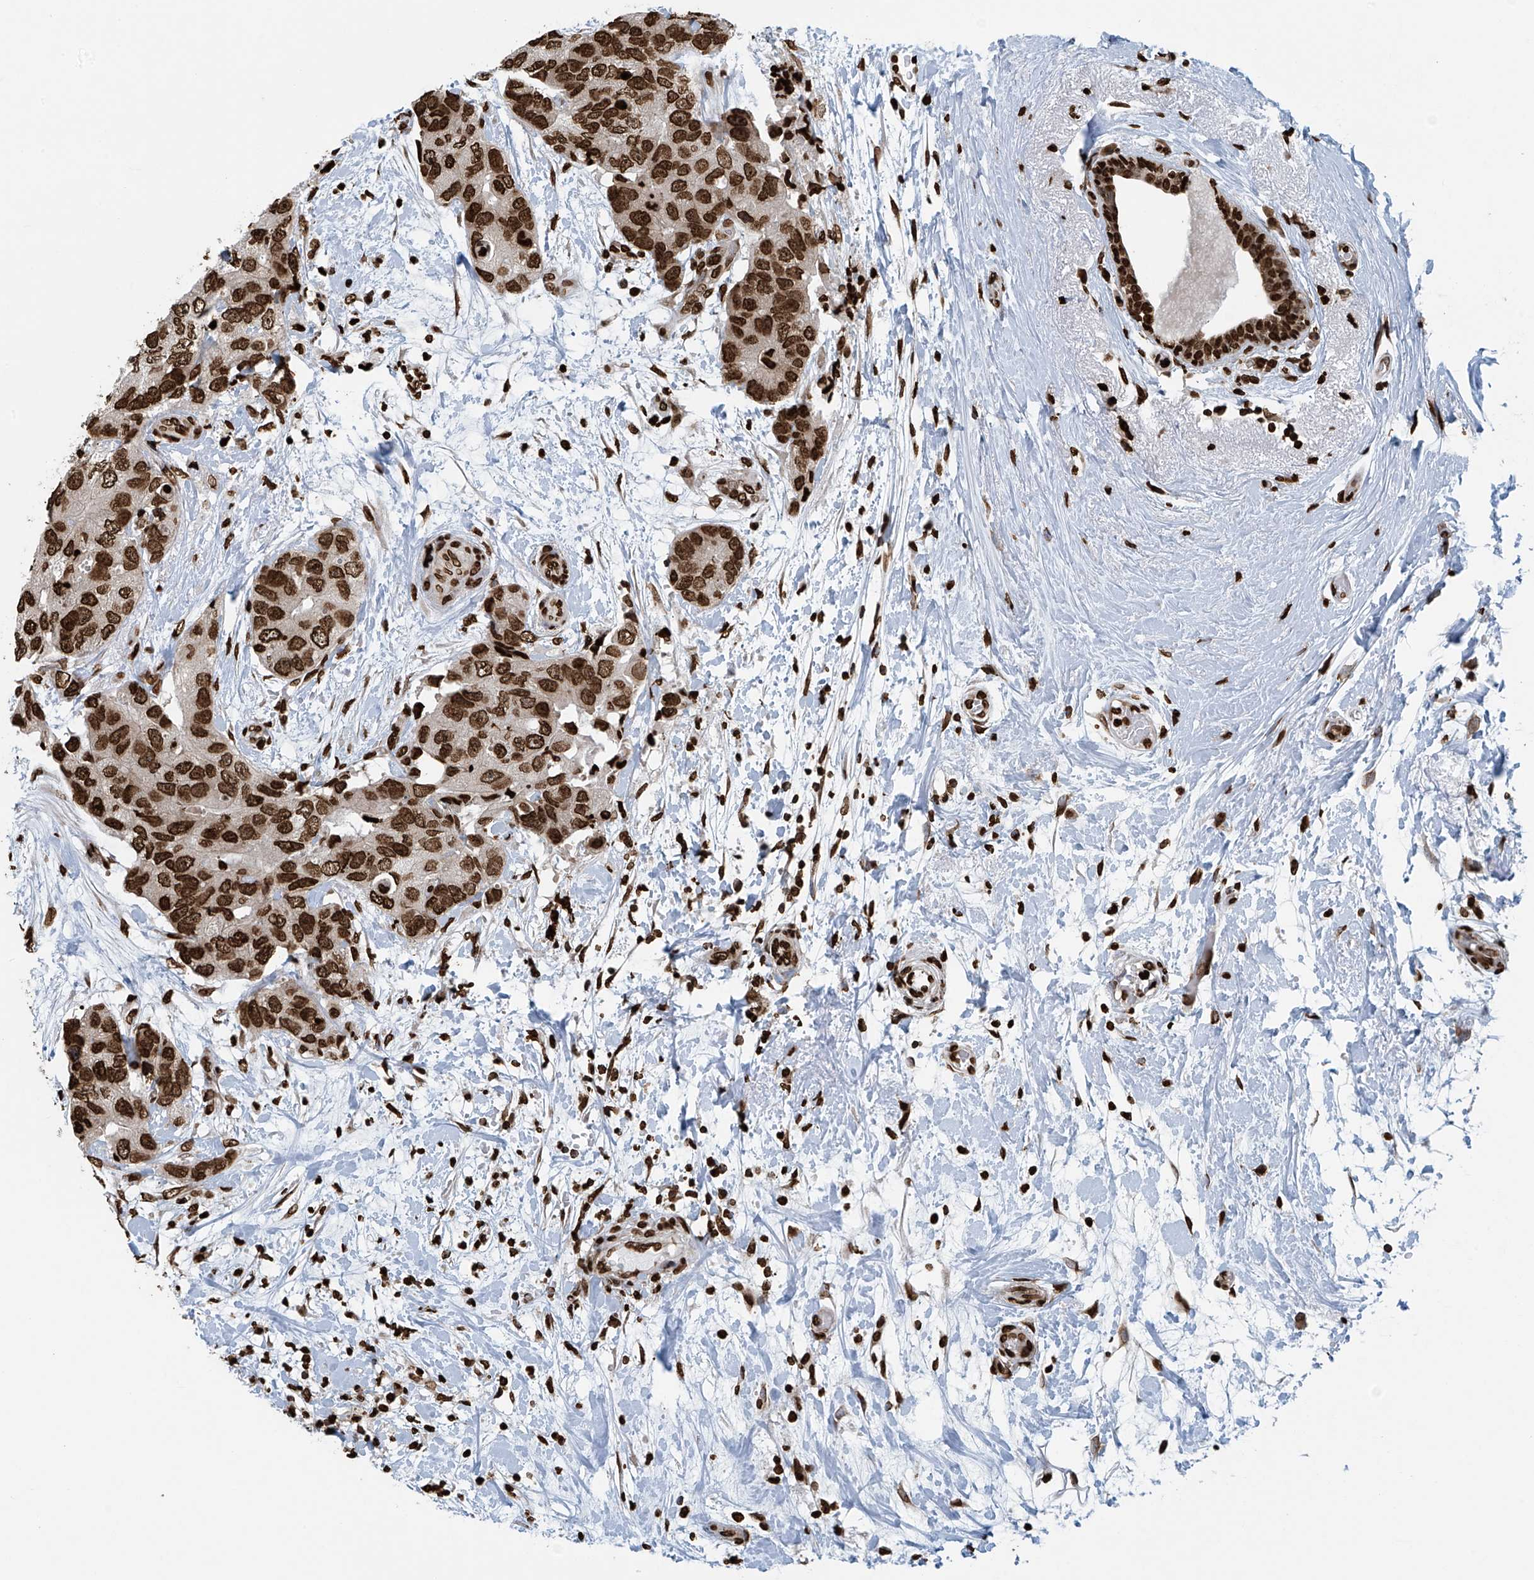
{"staining": {"intensity": "strong", "quantity": ">75%", "location": "nuclear"}, "tissue": "breast cancer", "cell_type": "Tumor cells", "image_type": "cancer", "snomed": [{"axis": "morphology", "description": "Duct carcinoma"}, {"axis": "topography", "description": "Breast"}], "caption": "Immunohistochemical staining of human breast cancer (intraductal carcinoma) shows high levels of strong nuclear protein expression in approximately >75% of tumor cells.", "gene": "DPPA2", "patient": {"sex": "female", "age": 62}}